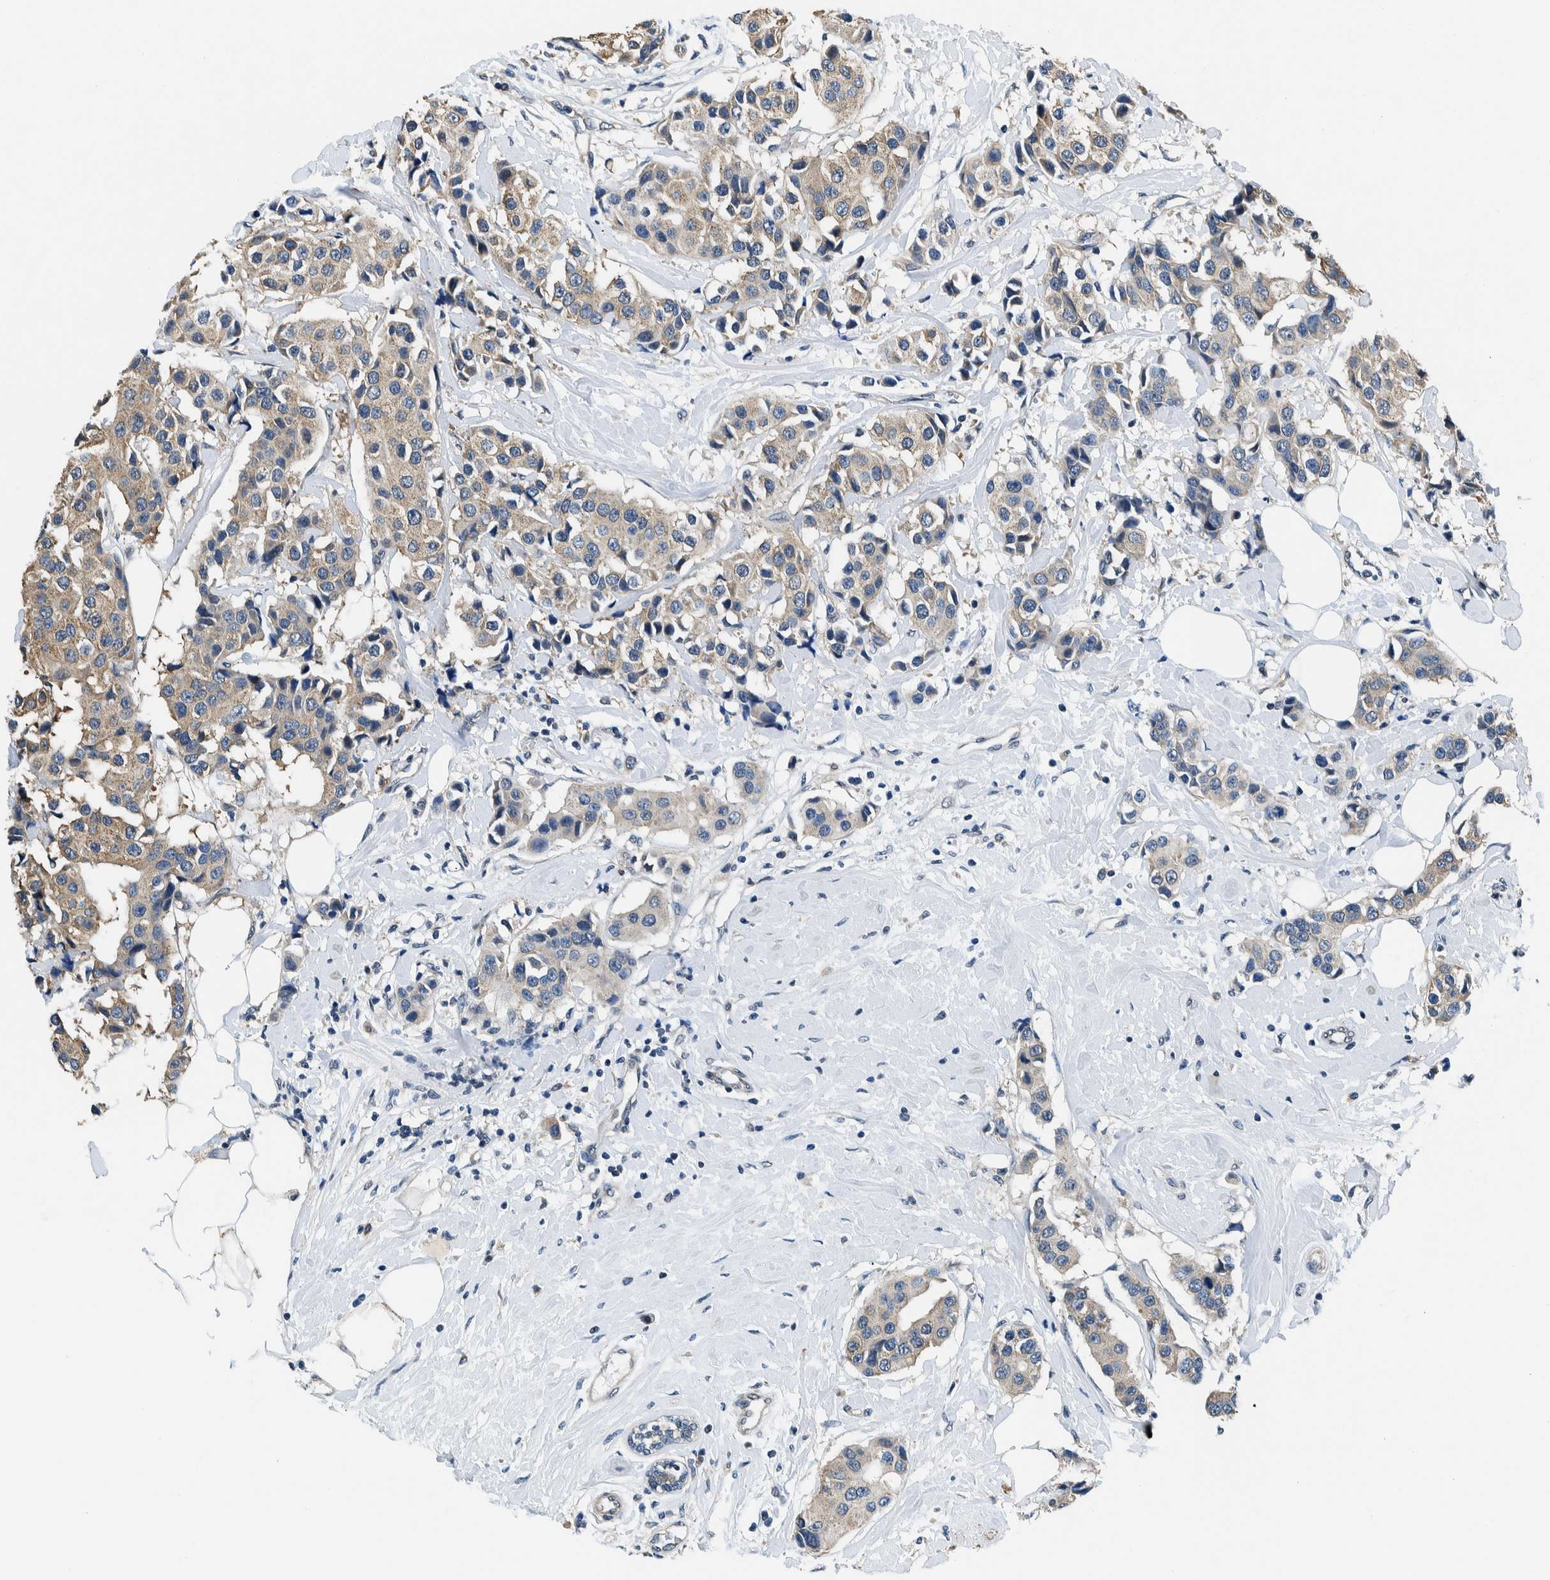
{"staining": {"intensity": "weak", "quantity": ">75%", "location": "cytoplasmic/membranous"}, "tissue": "breast cancer", "cell_type": "Tumor cells", "image_type": "cancer", "snomed": [{"axis": "morphology", "description": "Normal tissue, NOS"}, {"axis": "morphology", "description": "Duct carcinoma"}, {"axis": "topography", "description": "Breast"}], "caption": "This micrograph shows immunohistochemistry staining of breast cancer (intraductal carcinoma), with low weak cytoplasmic/membranous positivity in approximately >75% of tumor cells.", "gene": "NIBAN2", "patient": {"sex": "female", "age": 39}}